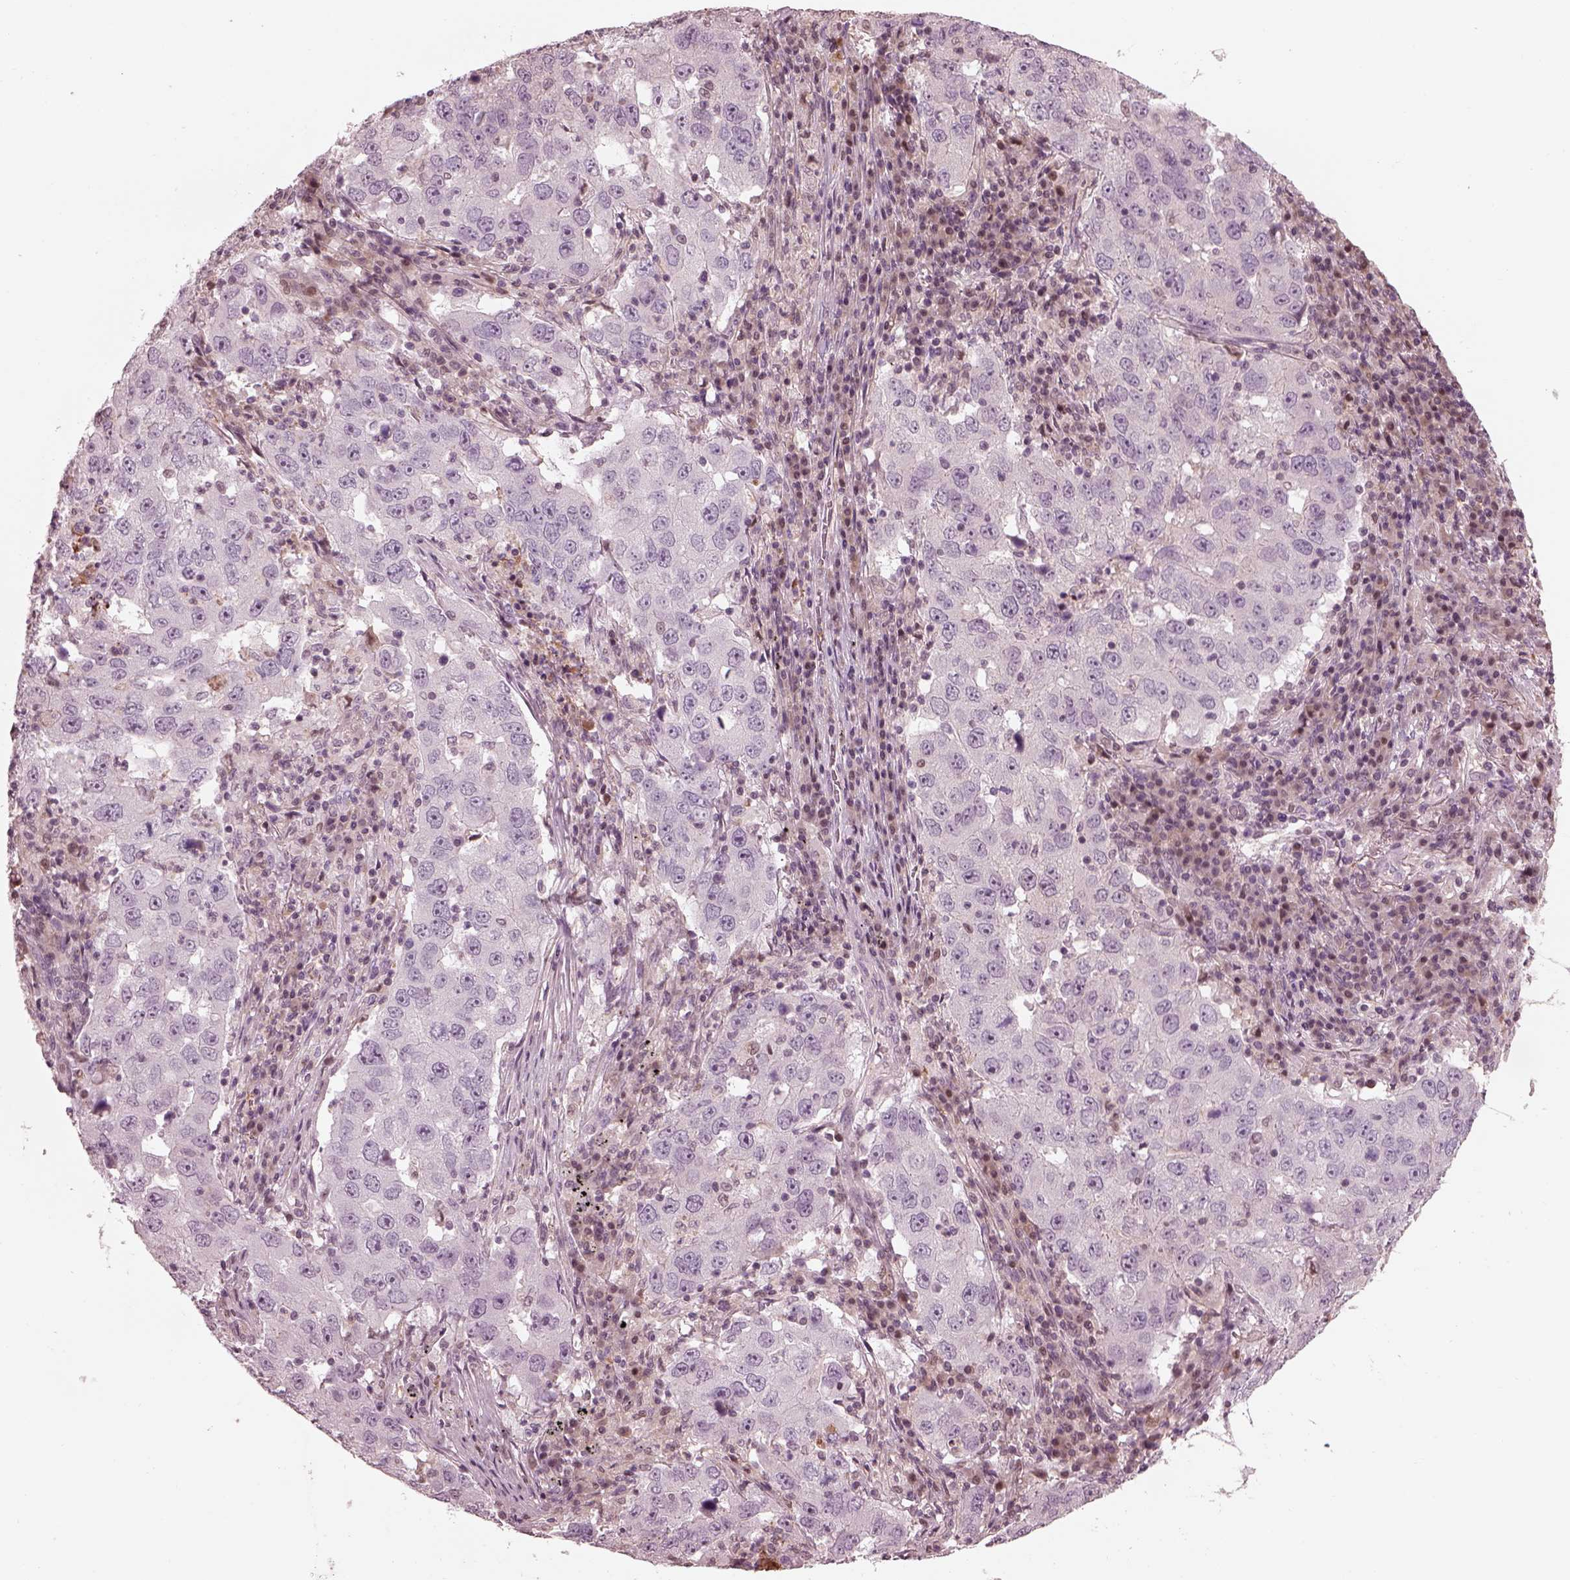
{"staining": {"intensity": "negative", "quantity": "none", "location": "none"}, "tissue": "lung cancer", "cell_type": "Tumor cells", "image_type": "cancer", "snomed": [{"axis": "morphology", "description": "Adenocarcinoma, NOS"}, {"axis": "topography", "description": "Lung"}], "caption": "This is an immunohistochemistry (IHC) image of human lung adenocarcinoma. There is no staining in tumor cells.", "gene": "BFSP1", "patient": {"sex": "male", "age": 73}}